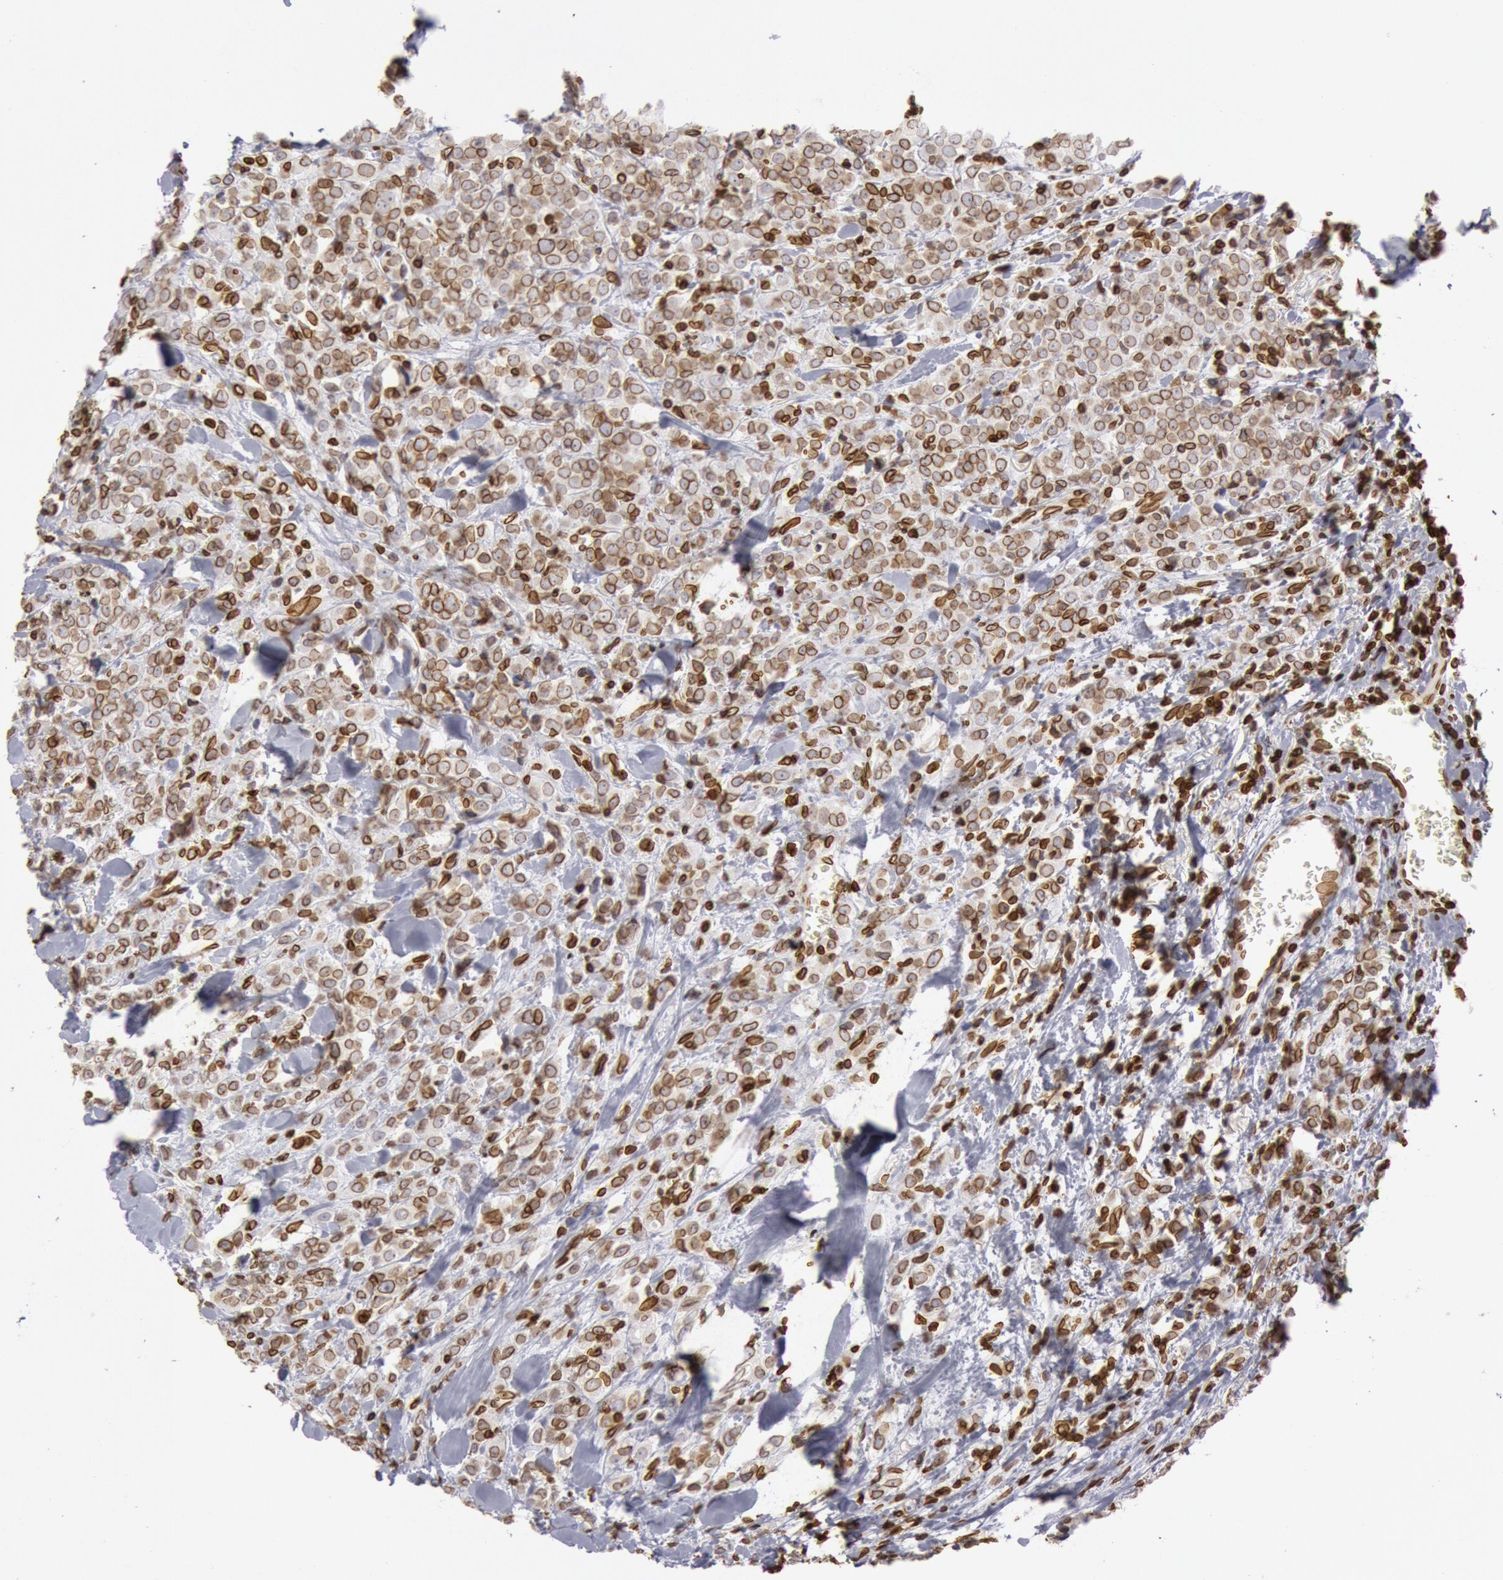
{"staining": {"intensity": "strong", "quantity": ">75%", "location": "nuclear"}, "tissue": "breast cancer", "cell_type": "Tumor cells", "image_type": "cancer", "snomed": [{"axis": "morphology", "description": "Lobular carcinoma"}, {"axis": "topography", "description": "Breast"}], "caption": "A high amount of strong nuclear positivity is seen in approximately >75% of tumor cells in breast lobular carcinoma tissue.", "gene": "SUN2", "patient": {"sex": "female", "age": 57}}